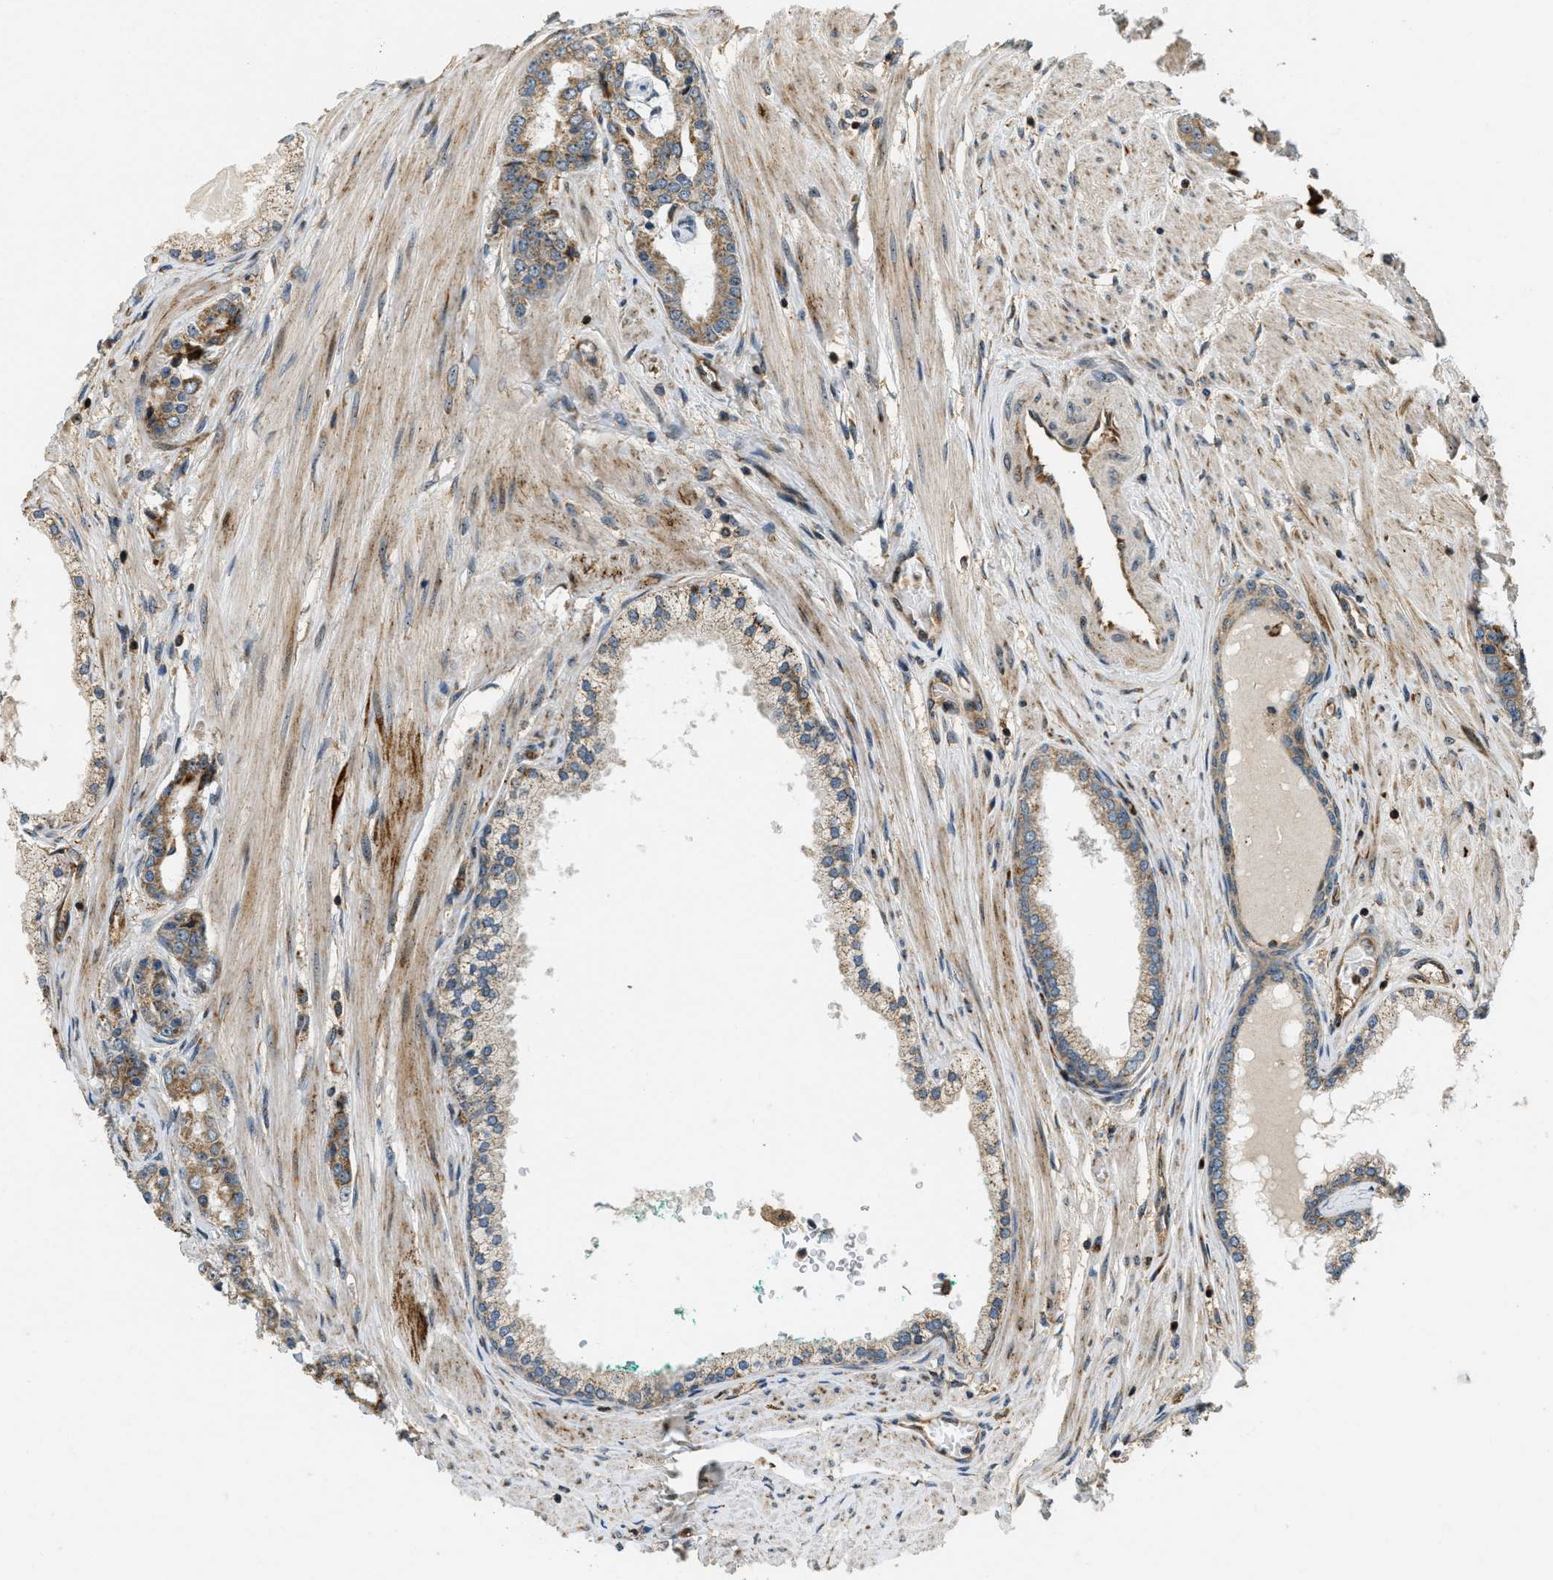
{"staining": {"intensity": "moderate", "quantity": ">75%", "location": "cytoplasmic/membranous"}, "tissue": "prostate cancer", "cell_type": "Tumor cells", "image_type": "cancer", "snomed": [{"axis": "morphology", "description": "Adenocarcinoma, Low grade"}, {"axis": "topography", "description": "Prostate"}], "caption": "A brown stain shows moderate cytoplasmic/membranous expression of a protein in human low-grade adenocarcinoma (prostate) tumor cells. (DAB IHC with brightfield microscopy, high magnification).", "gene": "LRP12", "patient": {"sex": "male", "age": 63}}